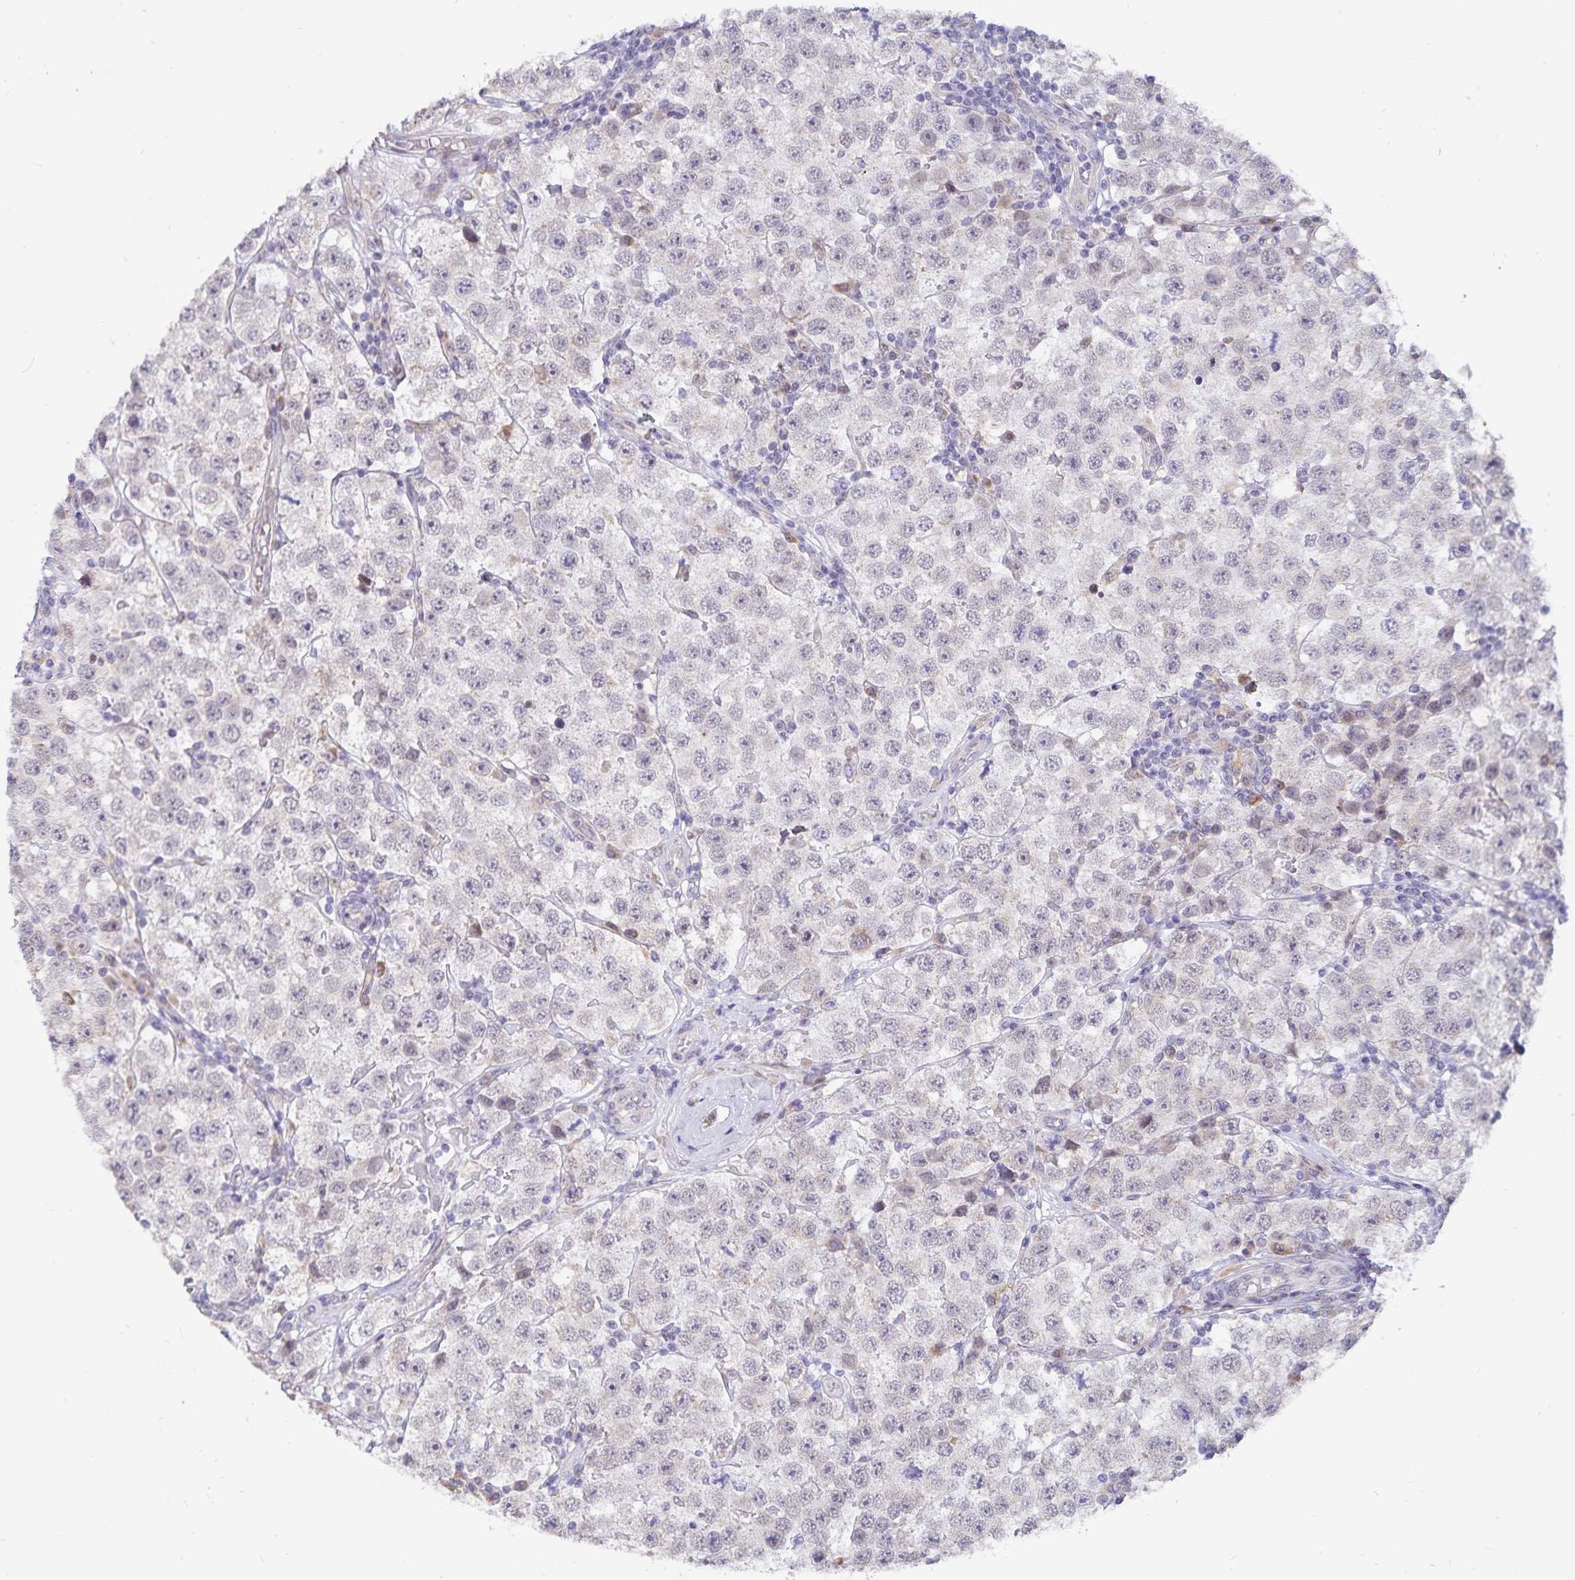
{"staining": {"intensity": "negative", "quantity": "none", "location": "none"}, "tissue": "testis cancer", "cell_type": "Tumor cells", "image_type": "cancer", "snomed": [{"axis": "morphology", "description": "Seminoma, NOS"}, {"axis": "topography", "description": "Testis"}], "caption": "Immunohistochemistry image of neoplastic tissue: human testis cancer stained with DAB reveals no significant protein positivity in tumor cells.", "gene": "ATP2A2", "patient": {"sex": "male", "age": 34}}